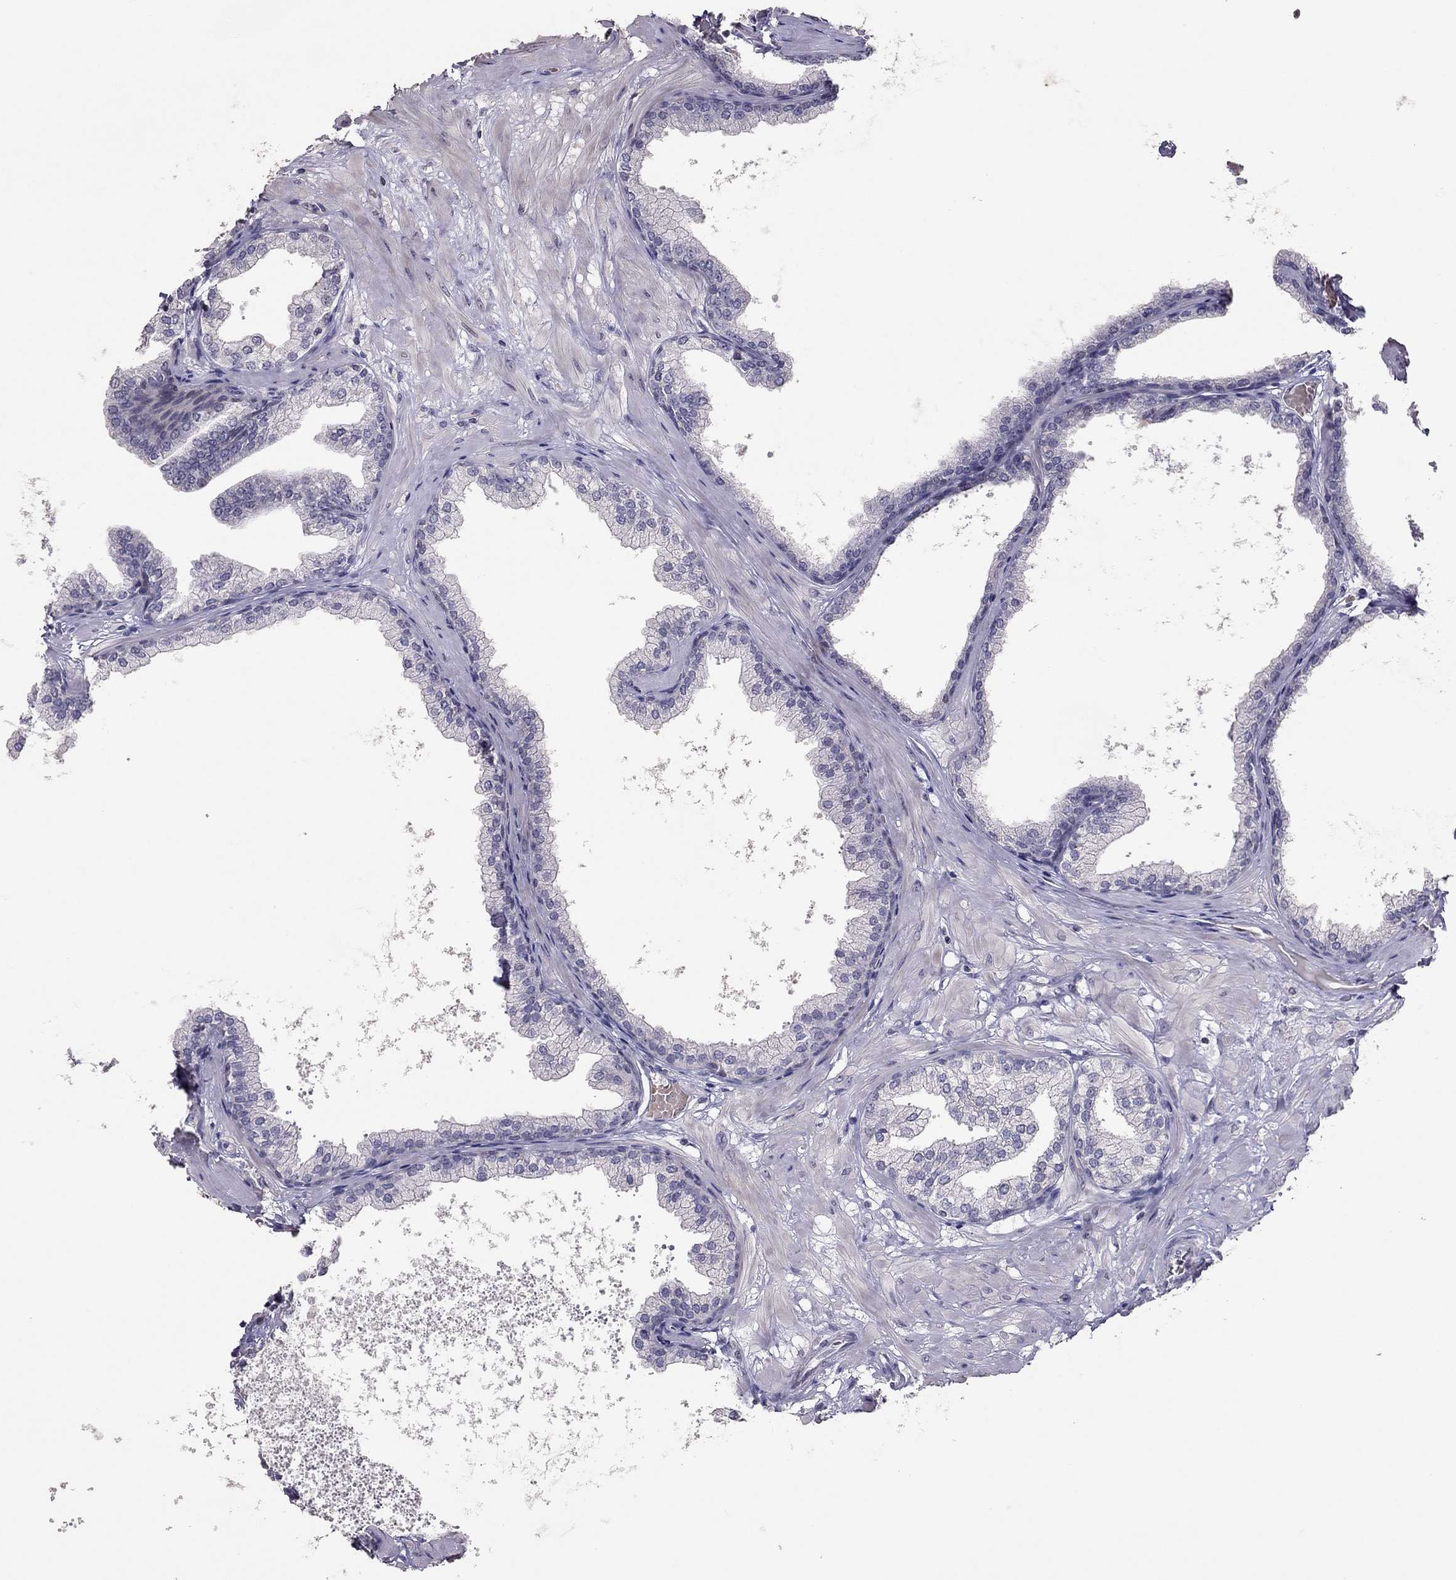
{"staining": {"intensity": "negative", "quantity": "none", "location": "none"}, "tissue": "prostate", "cell_type": "Glandular cells", "image_type": "normal", "snomed": [{"axis": "morphology", "description": "Normal tissue, NOS"}, {"axis": "topography", "description": "Prostate"}], "caption": "The photomicrograph reveals no staining of glandular cells in benign prostate. (Immunohistochemistry, brightfield microscopy, high magnification).", "gene": "TSHB", "patient": {"sex": "male", "age": 37}}